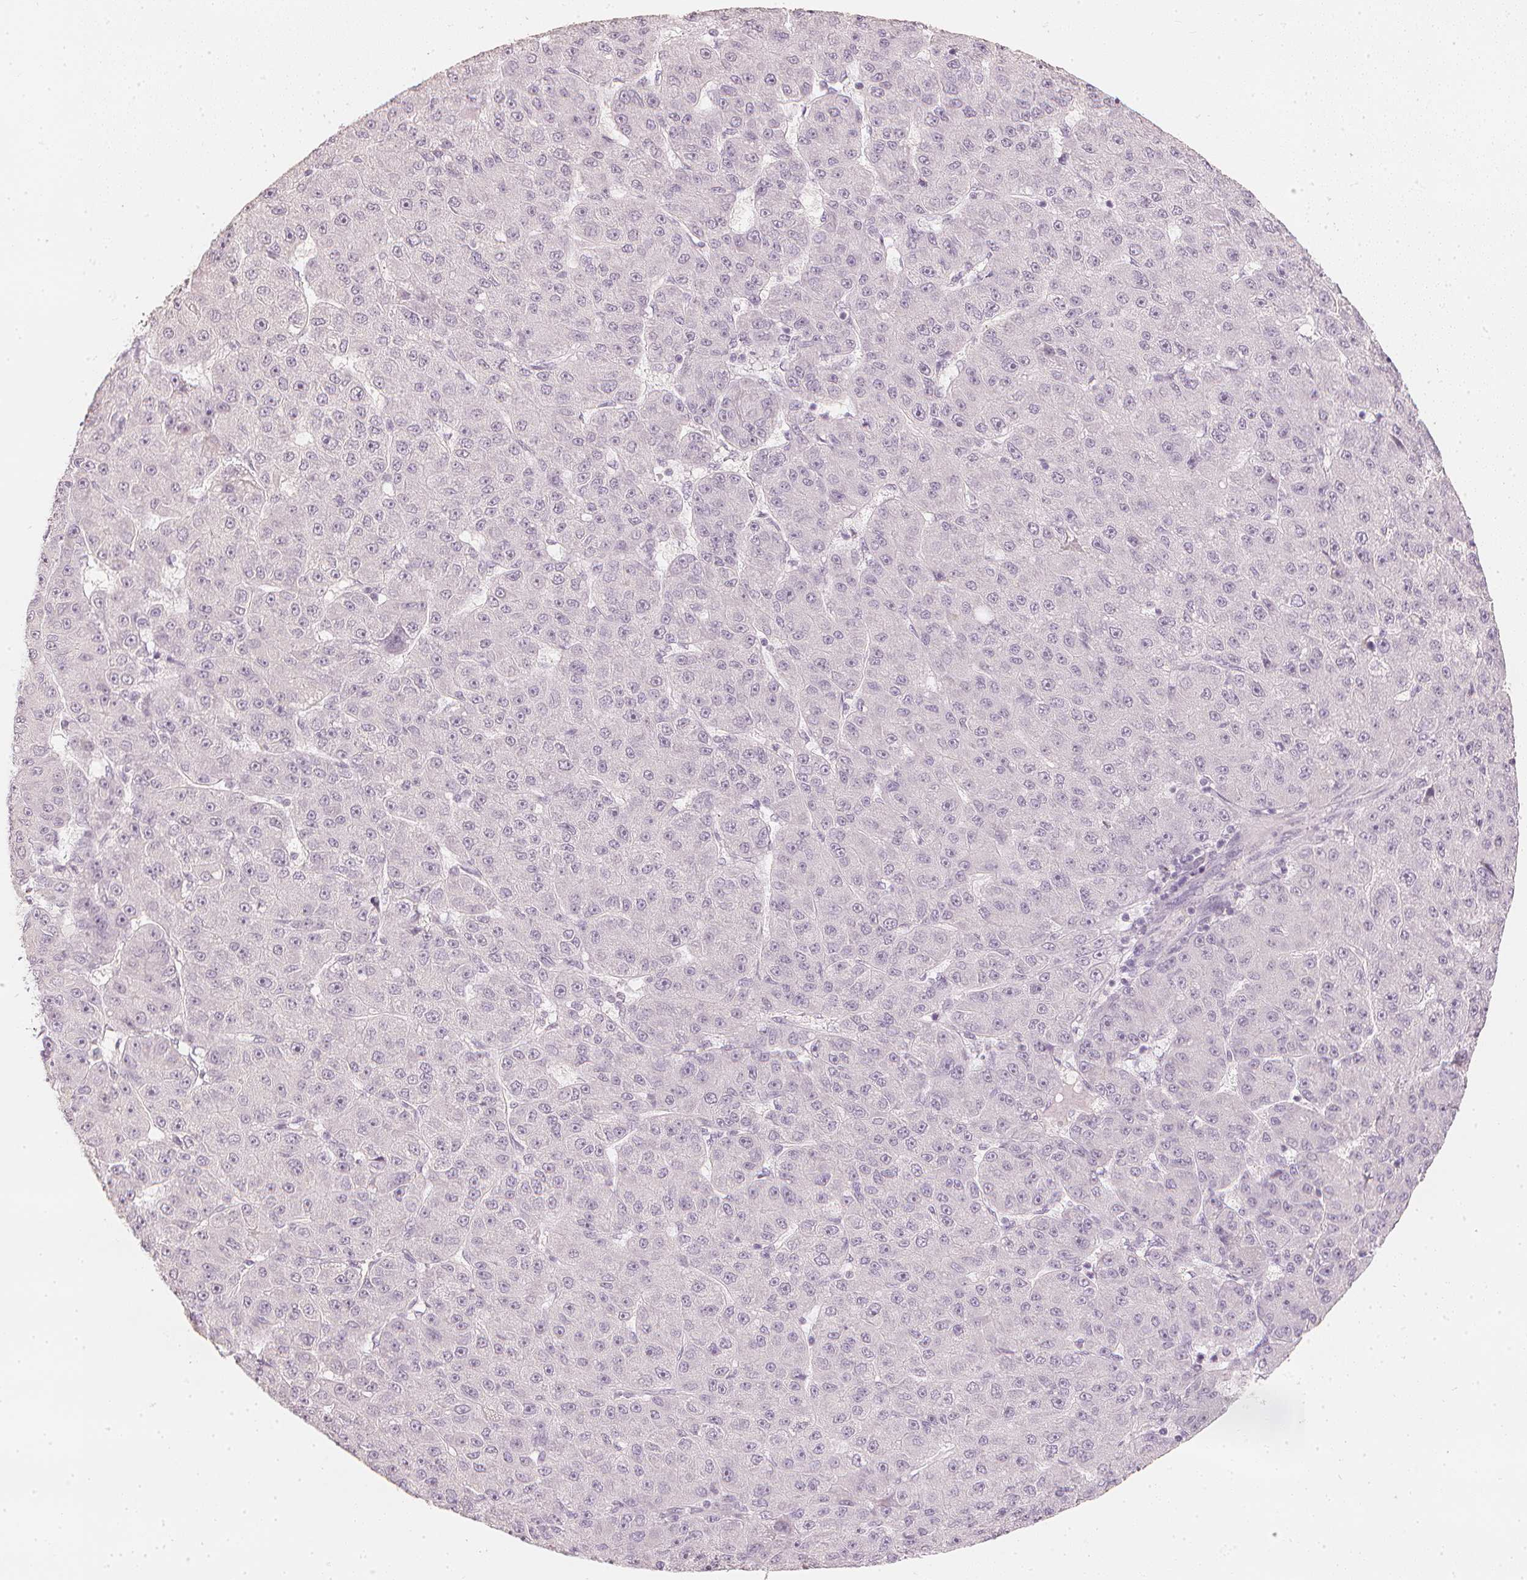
{"staining": {"intensity": "negative", "quantity": "none", "location": "none"}, "tissue": "liver cancer", "cell_type": "Tumor cells", "image_type": "cancer", "snomed": [{"axis": "morphology", "description": "Carcinoma, Hepatocellular, NOS"}, {"axis": "topography", "description": "Liver"}], "caption": "Immunohistochemical staining of liver cancer (hepatocellular carcinoma) displays no significant expression in tumor cells.", "gene": "CALB1", "patient": {"sex": "male", "age": 67}}